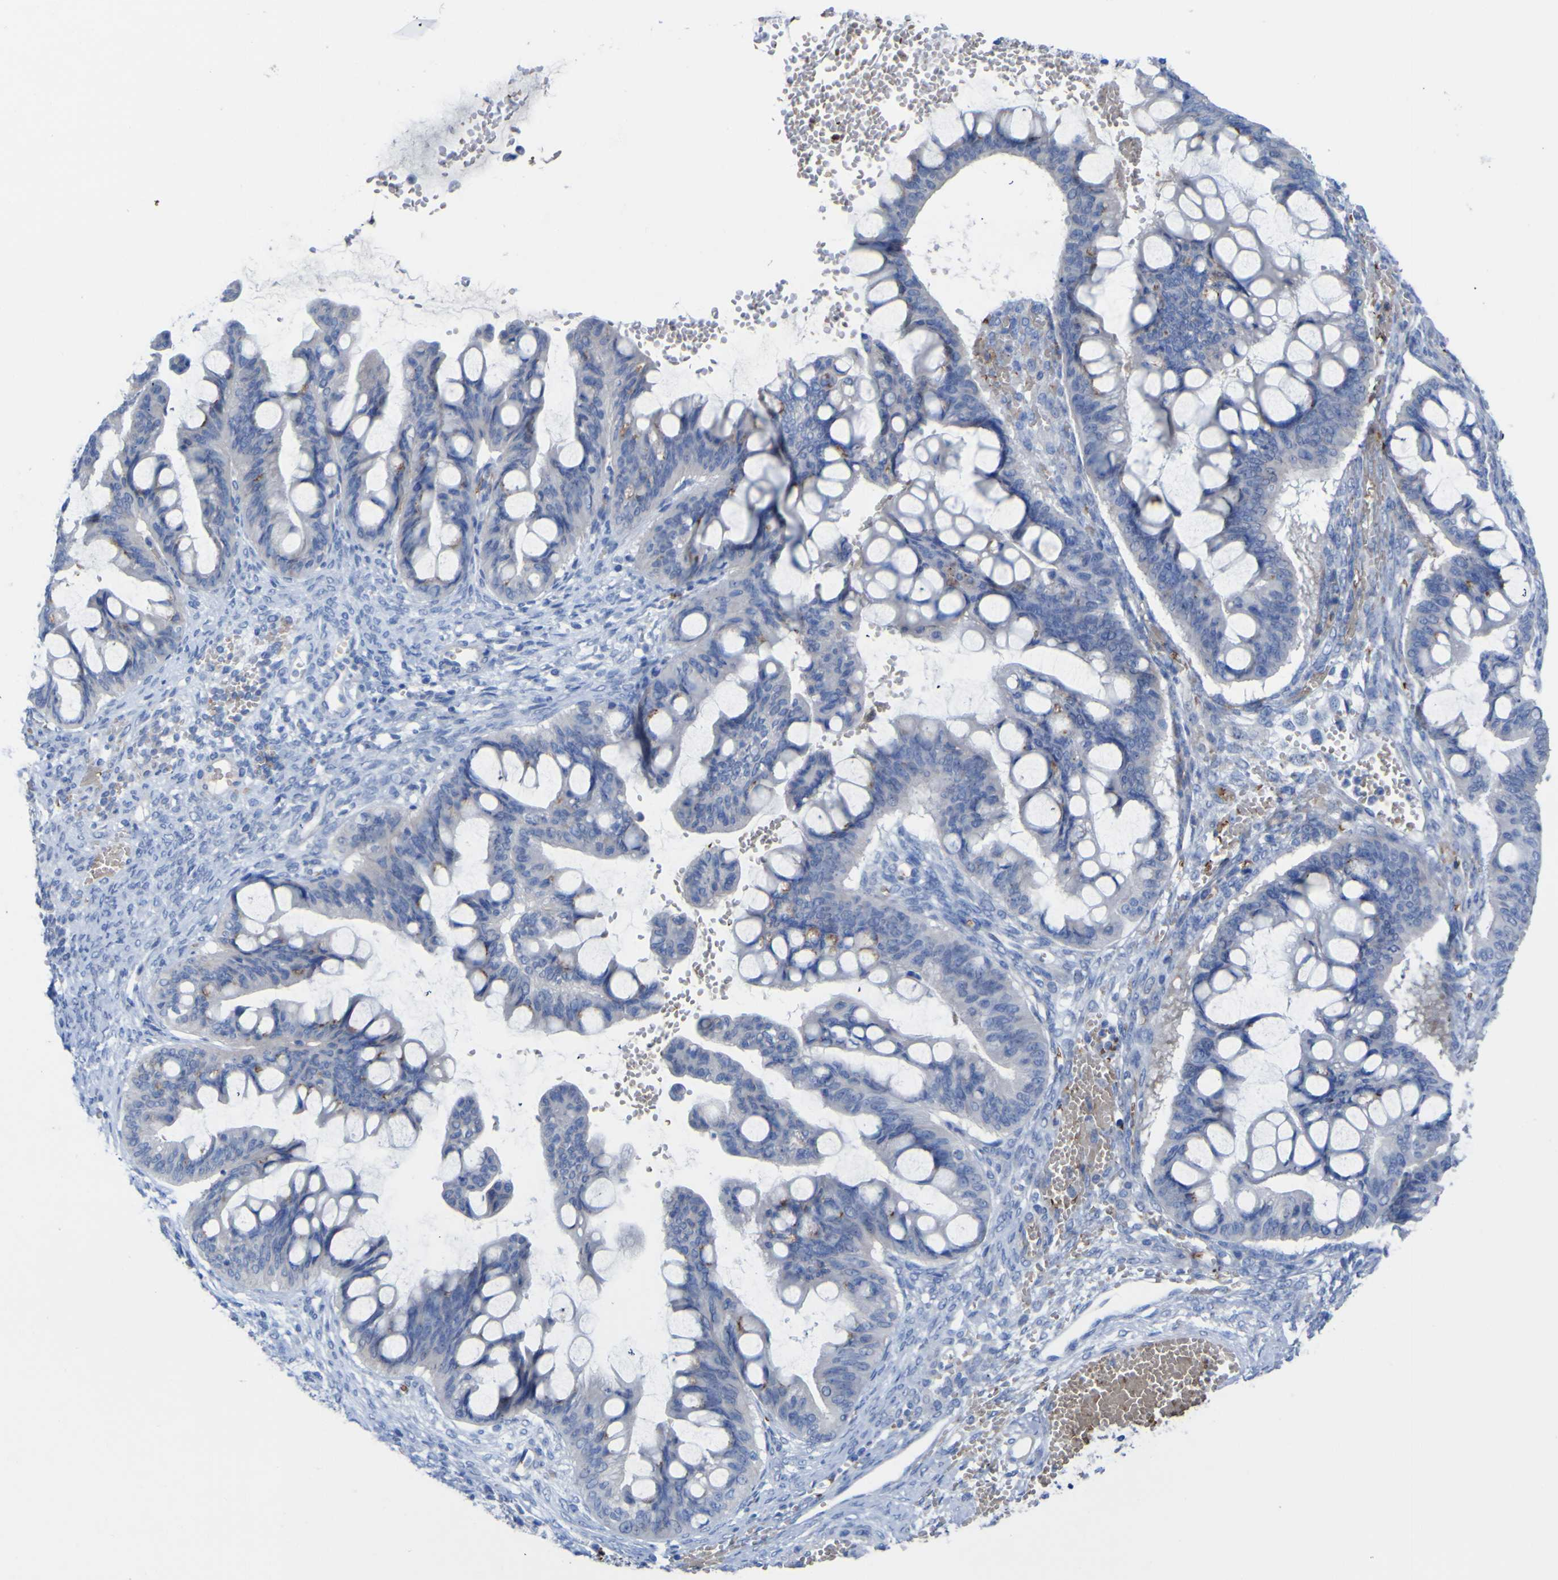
{"staining": {"intensity": "negative", "quantity": "none", "location": "none"}, "tissue": "ovarian cancer", "cell_type": "Tumor cells", "image_type": "cancer", "snomed": [{"axis": "morphology", "description": "Cystadenocarcinoma, mucinous, NOS"}, {"axis": "topography", "description": "Ovary"}], "caption": "An immunohistochemistry image of ovarian cancer is shown. There is no staining in tumor cells of ovarian cancer. (Brightfield microscopy of DAB immunohistochemistry (IHC) at high magnification).", "gene": "GCM1", "patient": {"sex": "female", "age": 73}}